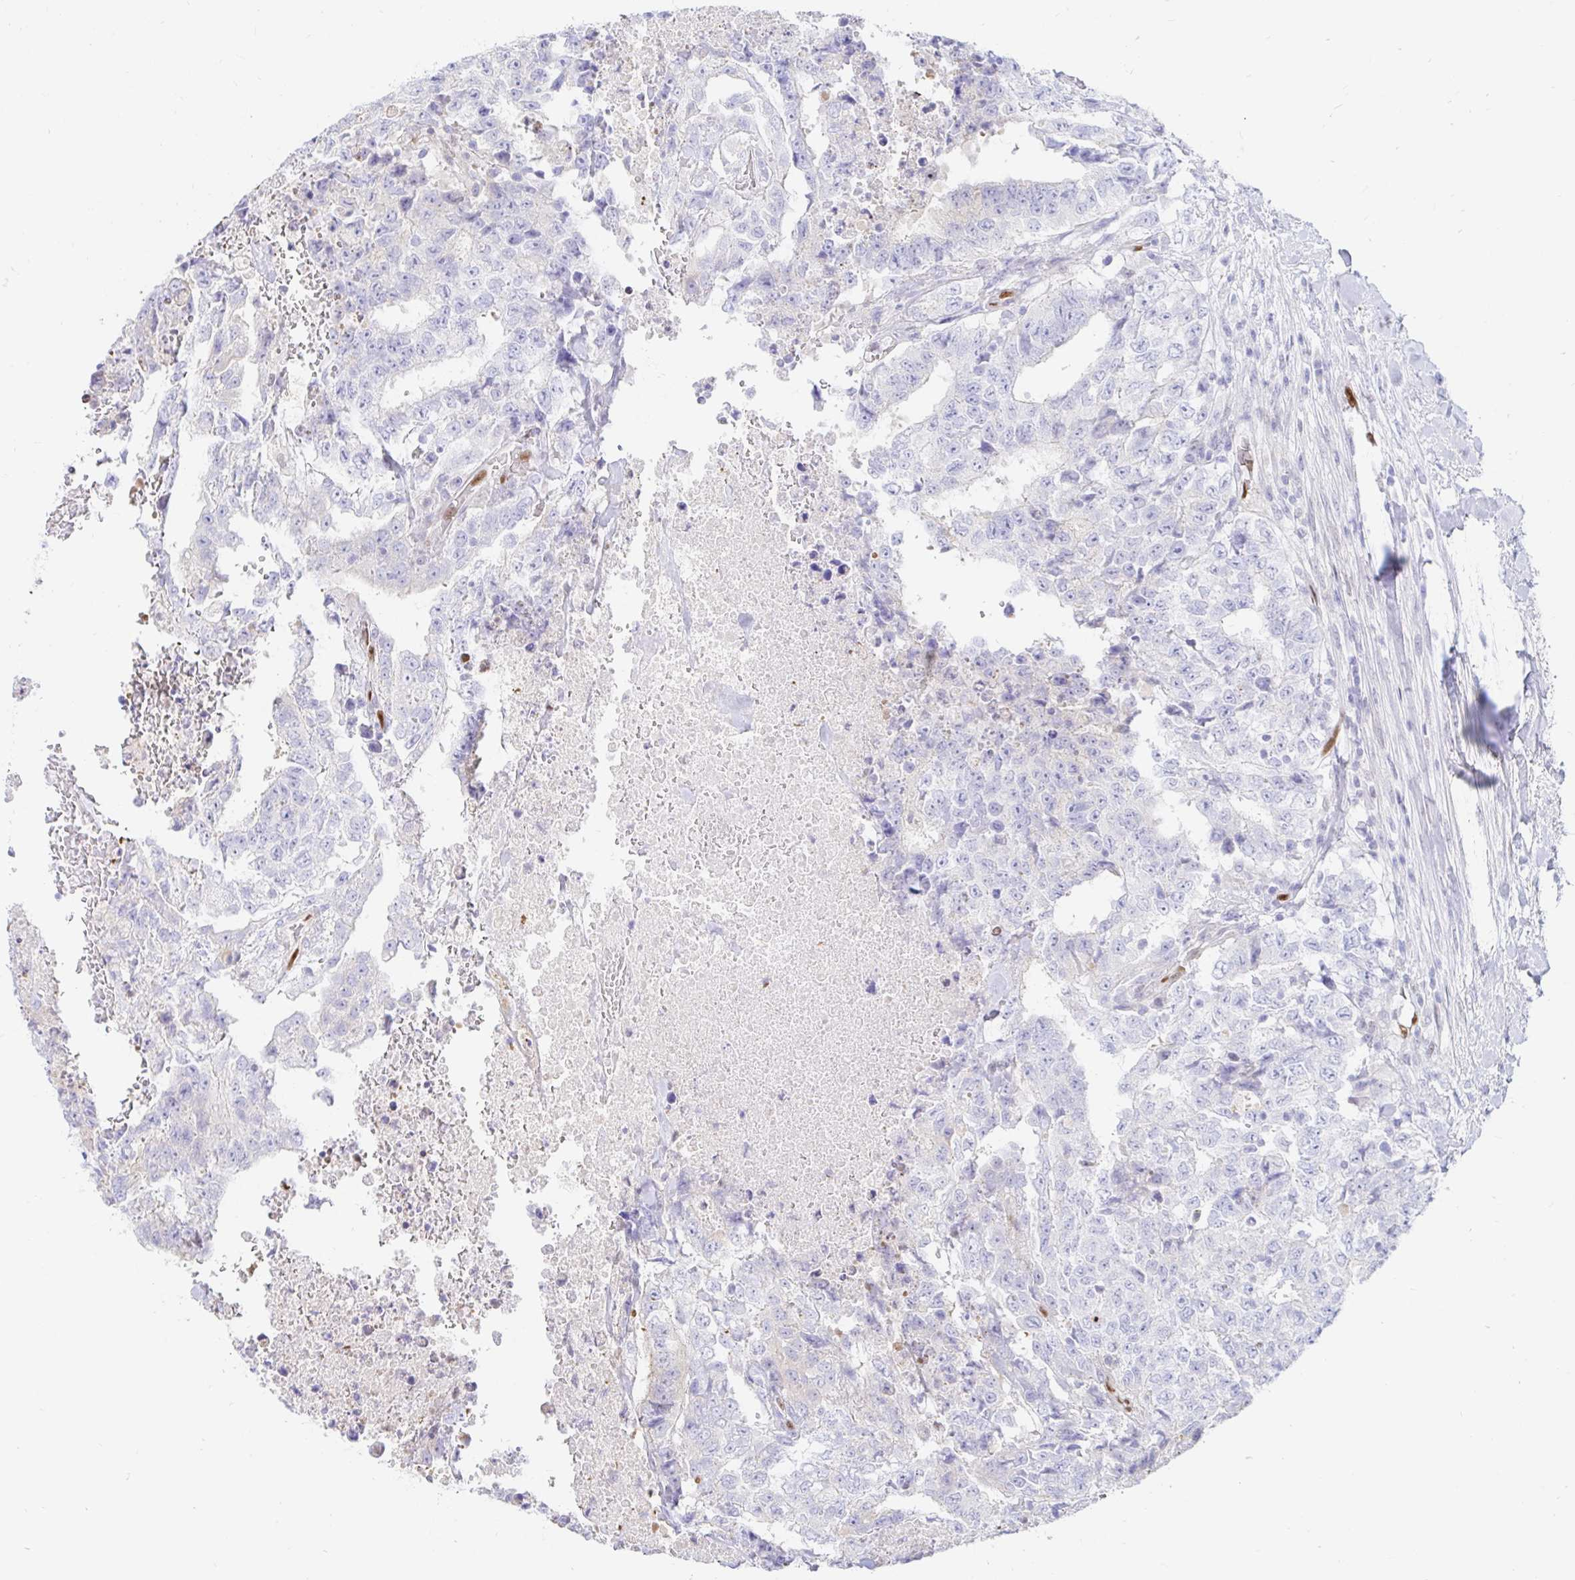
{"staining": {"intensity": "negative", "quantity": "none", "location": "none"}, "tissue": "testis cancer", "cell_type": "Tumor cells", "image_type": "cancer", "snomed": [{"axis": "morphology", "description": "Carcinoma, Embryonal, NOS"}, {"axis": "topography", "description": "Testis"}], "caption": "Embryonal carcinoma (testis) was stained to show a protein in brown. There is no significant expression in tumor cells.", "gene": "HINFP", "patient": {"sex": "male", "age": 24}}